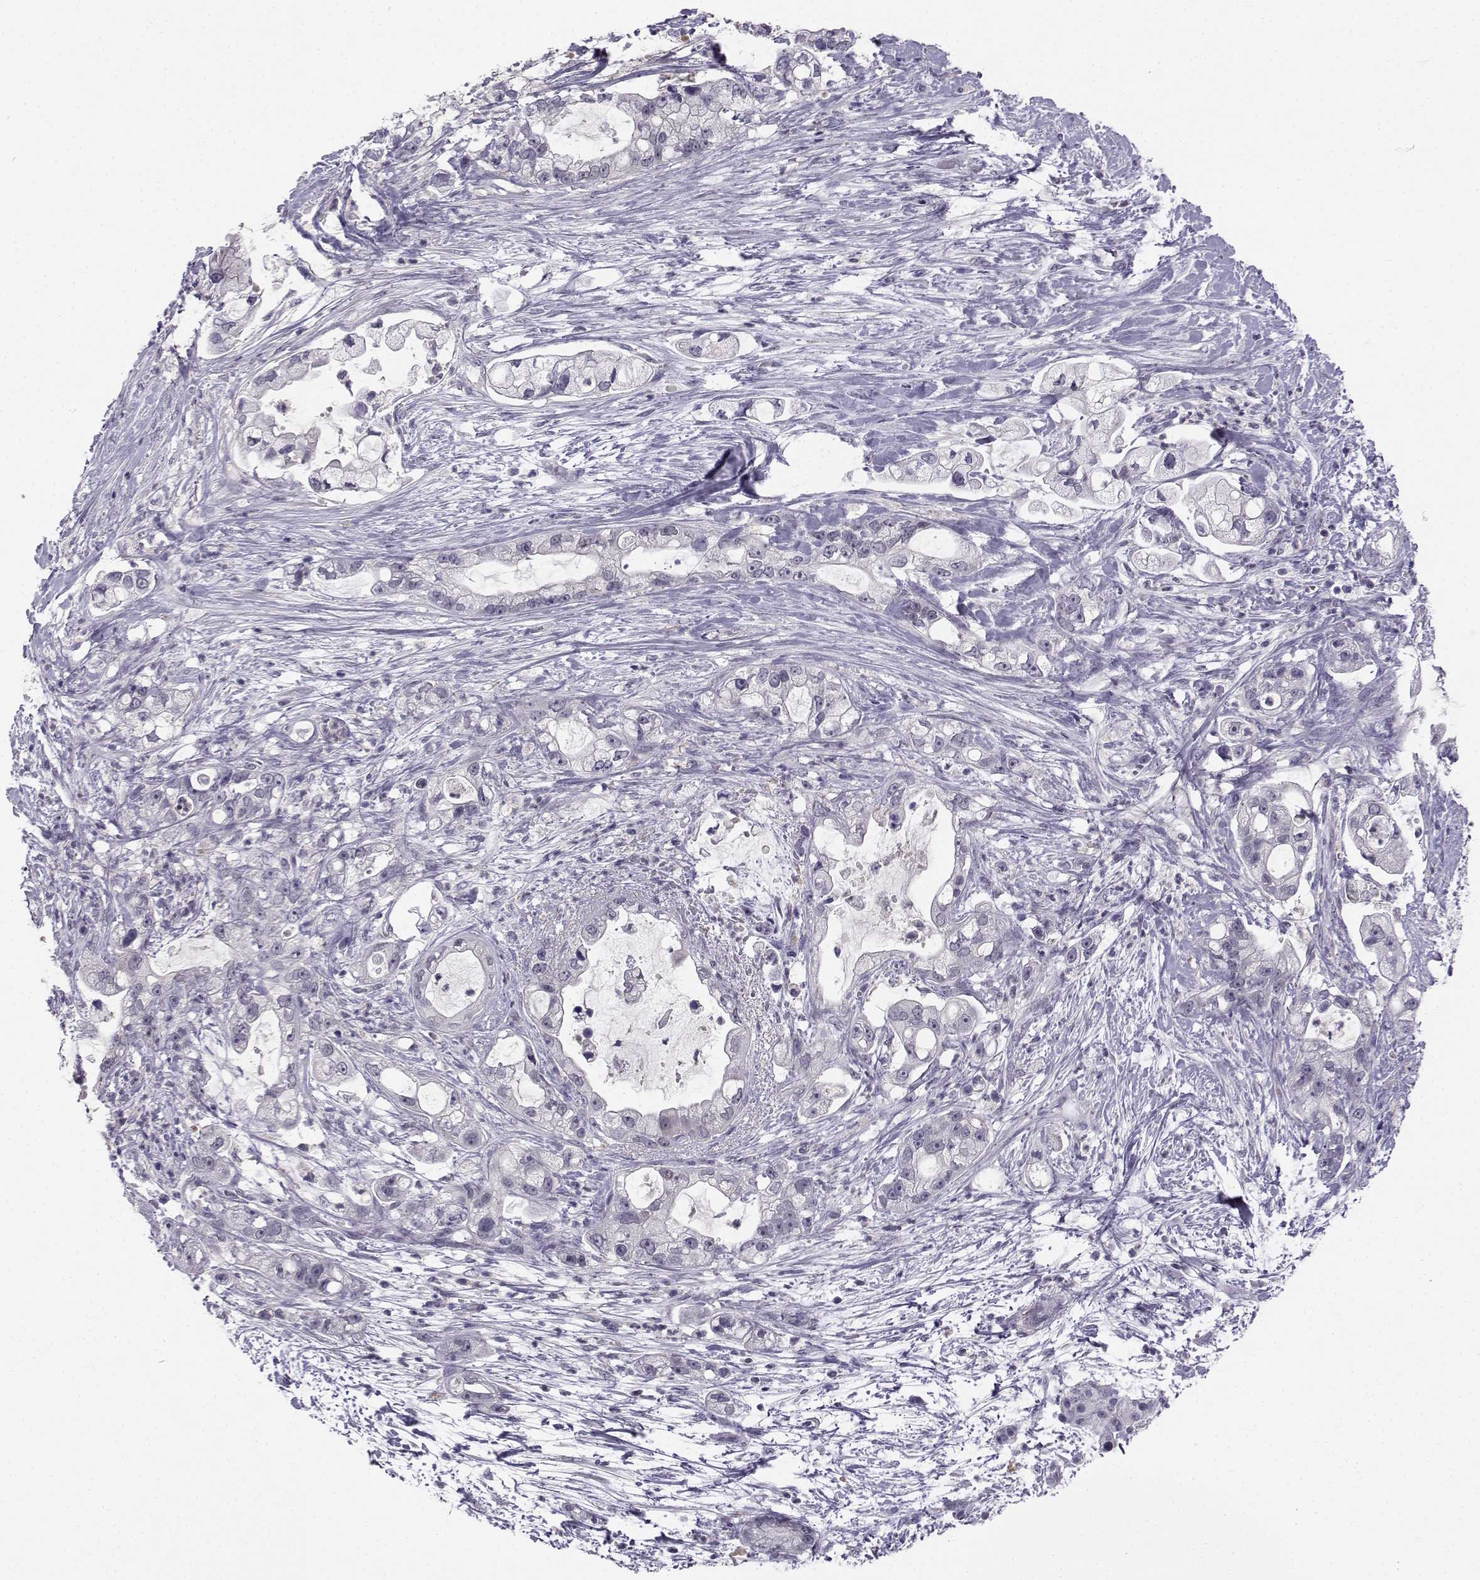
{"staining": {"intensity": "negative", "quantity": "none", "location": "none"}, "tissue": "pancreatic cancer", "cell_type": "Tumor cells", "image_type": "cancer", "snomed": [{"axis": "morphology", "description": "Adenocarcinoma, NOS"}, {"axis": "topography", "description": "Pancreas"}], "caption": "Immunohistochemical staining of pancreatic adenocarcinoma shows no significant expression in tumor cells.", "gene": "MROH7", "patient": {"sex": "female", "age": 69}}